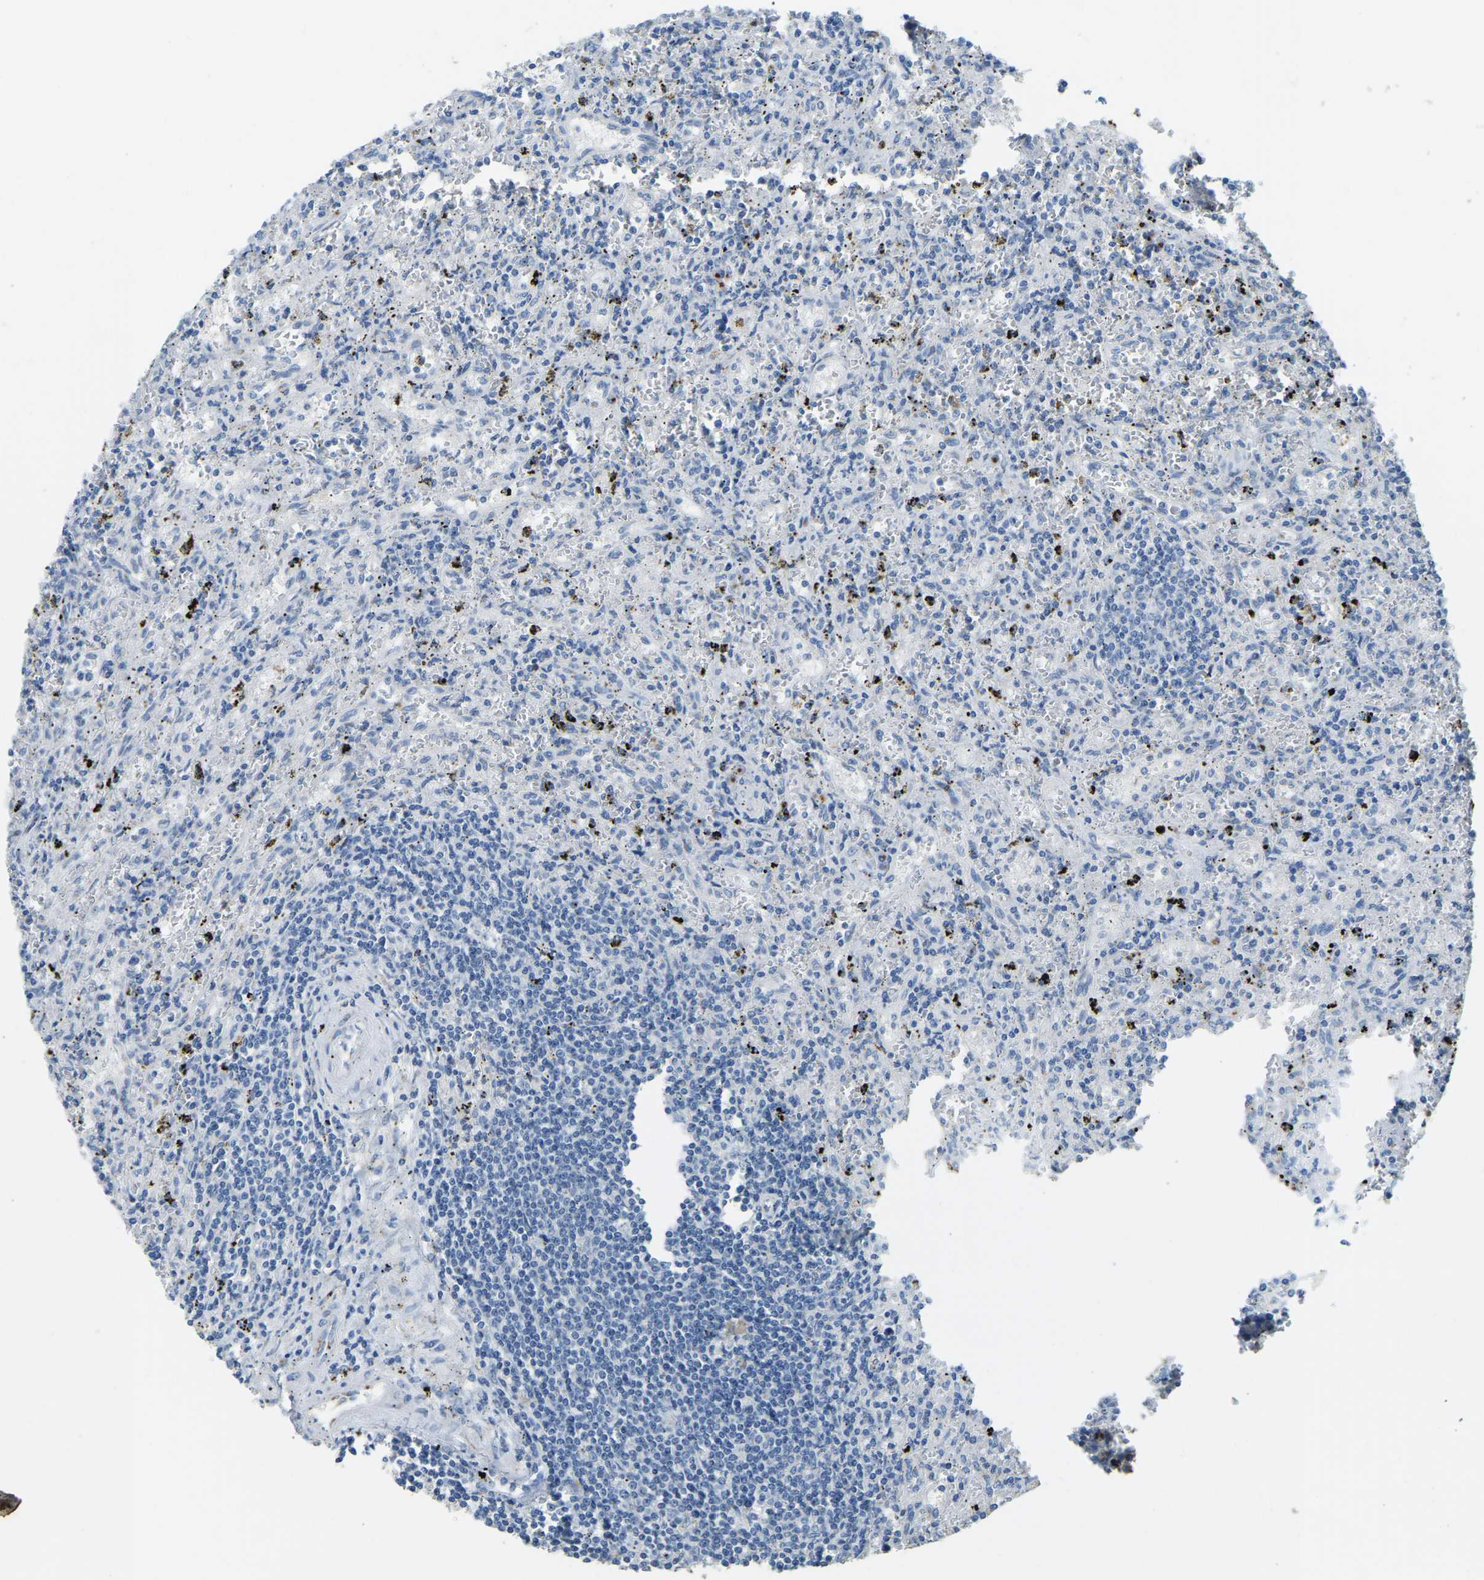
{"staining": {"intensity": "negative", "quantity": "none", "location": "none"}, "tissue": "lymphoma", "cell_type": "Tumor cells", "image_type": "cancer", "snomed": [{"axis": "morphology", "description": "Malignant lymphoma, non-Hodgkin's type, Low grade"}, {"axis": "topography", "description": "Spleen"}], "caption": "This is an IHC photomicrograph of human low-grade malignant lymphoma, non-Hodgkin's type. There is no staining in tumor cells.", "gene": "FAM174A", "patient": {"sex": "male", "age": 76}}